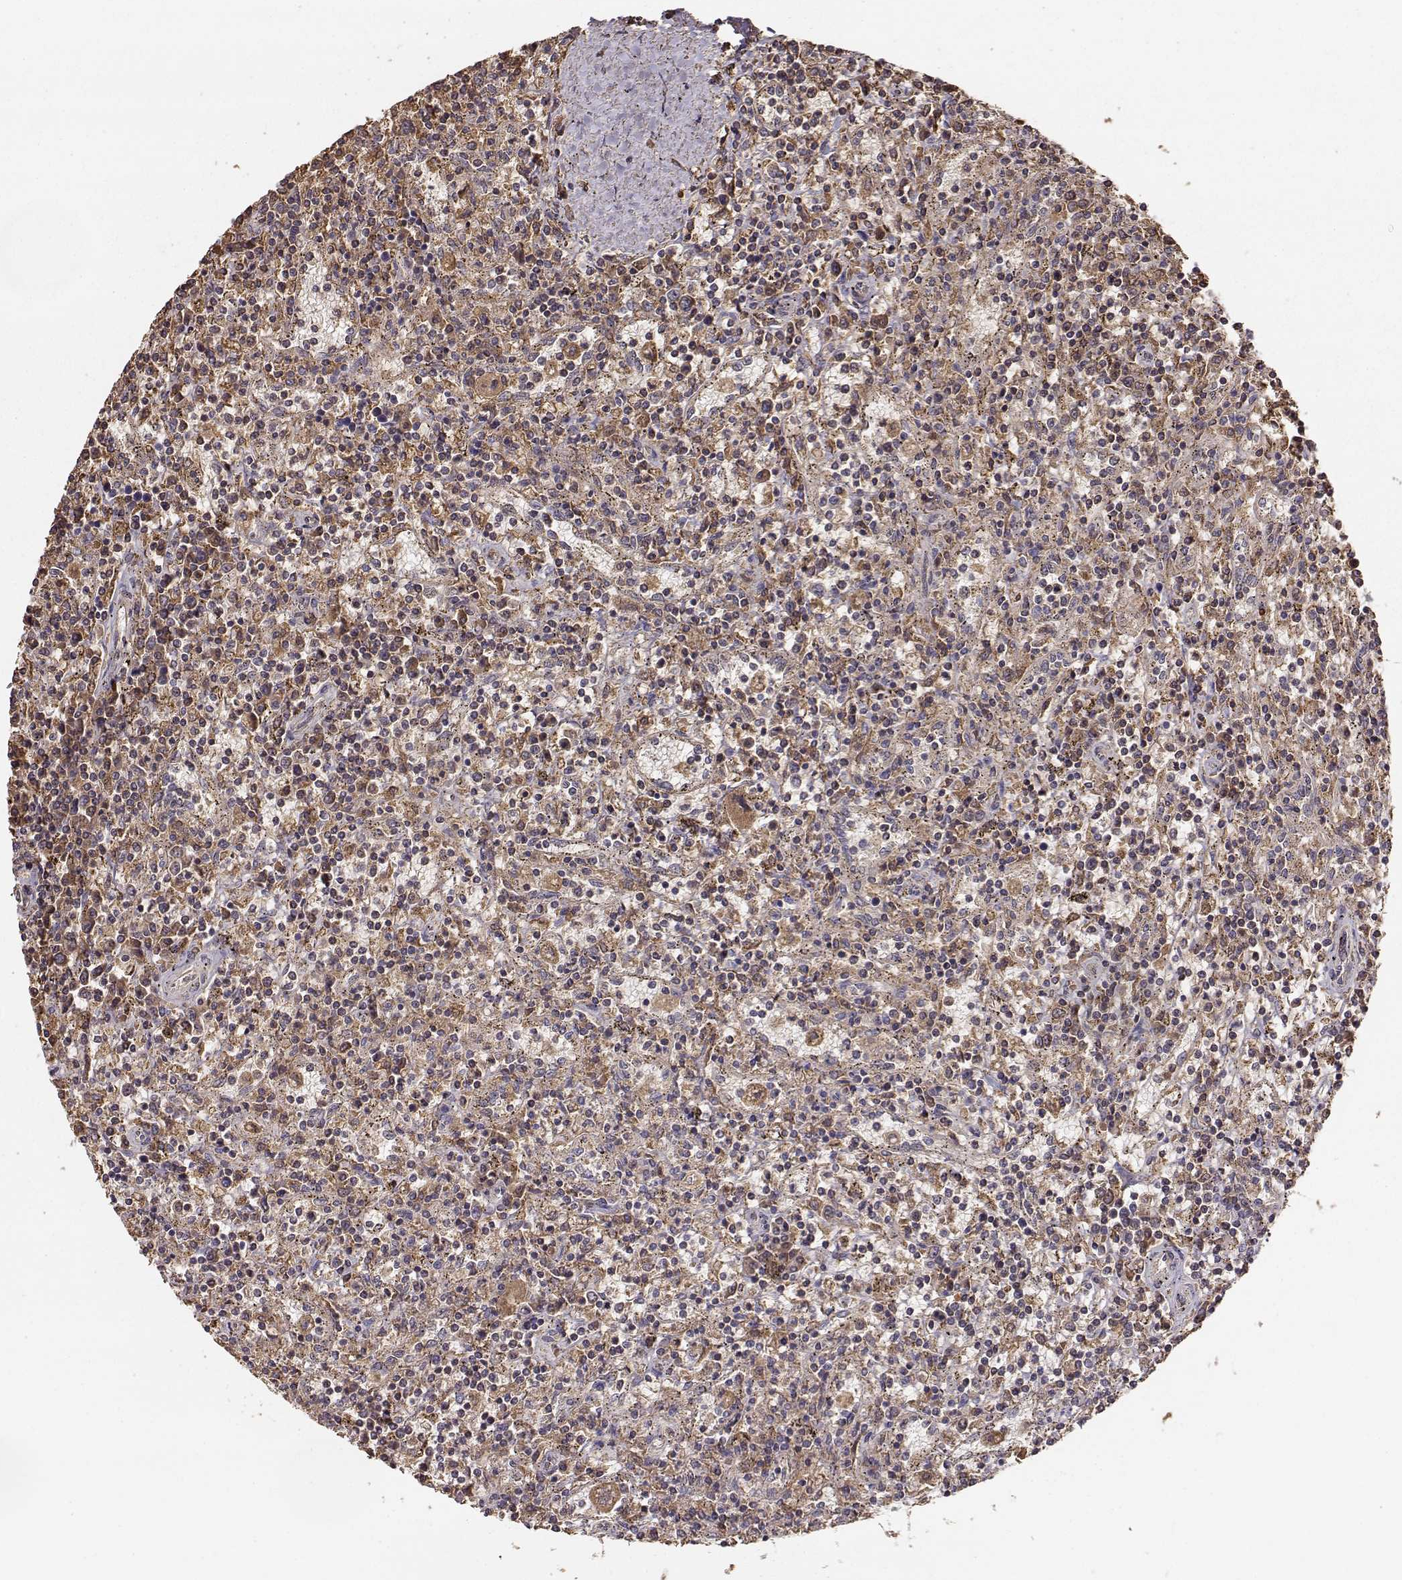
{"staining": {"intensity": "moderate", "quantity": ">75%", "location": "cytoplasmic/membranous"}, "tissue": "lymphoma", "cell_type": "Tumor cells", "image_type": "cancer", "snomed": [{"axis": "morphology", "description": "Malignant lymphoma, non-Hodgkin's type, Low grade"}, {"axis": "topography", "description": "Spleen"}], "caption": "Protein analysis of low-grade malignant lymphoma, non-Hodgkin's type tissue reveals moderate cytoplasmic/membranous positivity in approximately >75% of tumor cells.", "gene": "TARS3", "patient": {"sex": "male", "age": 62}}